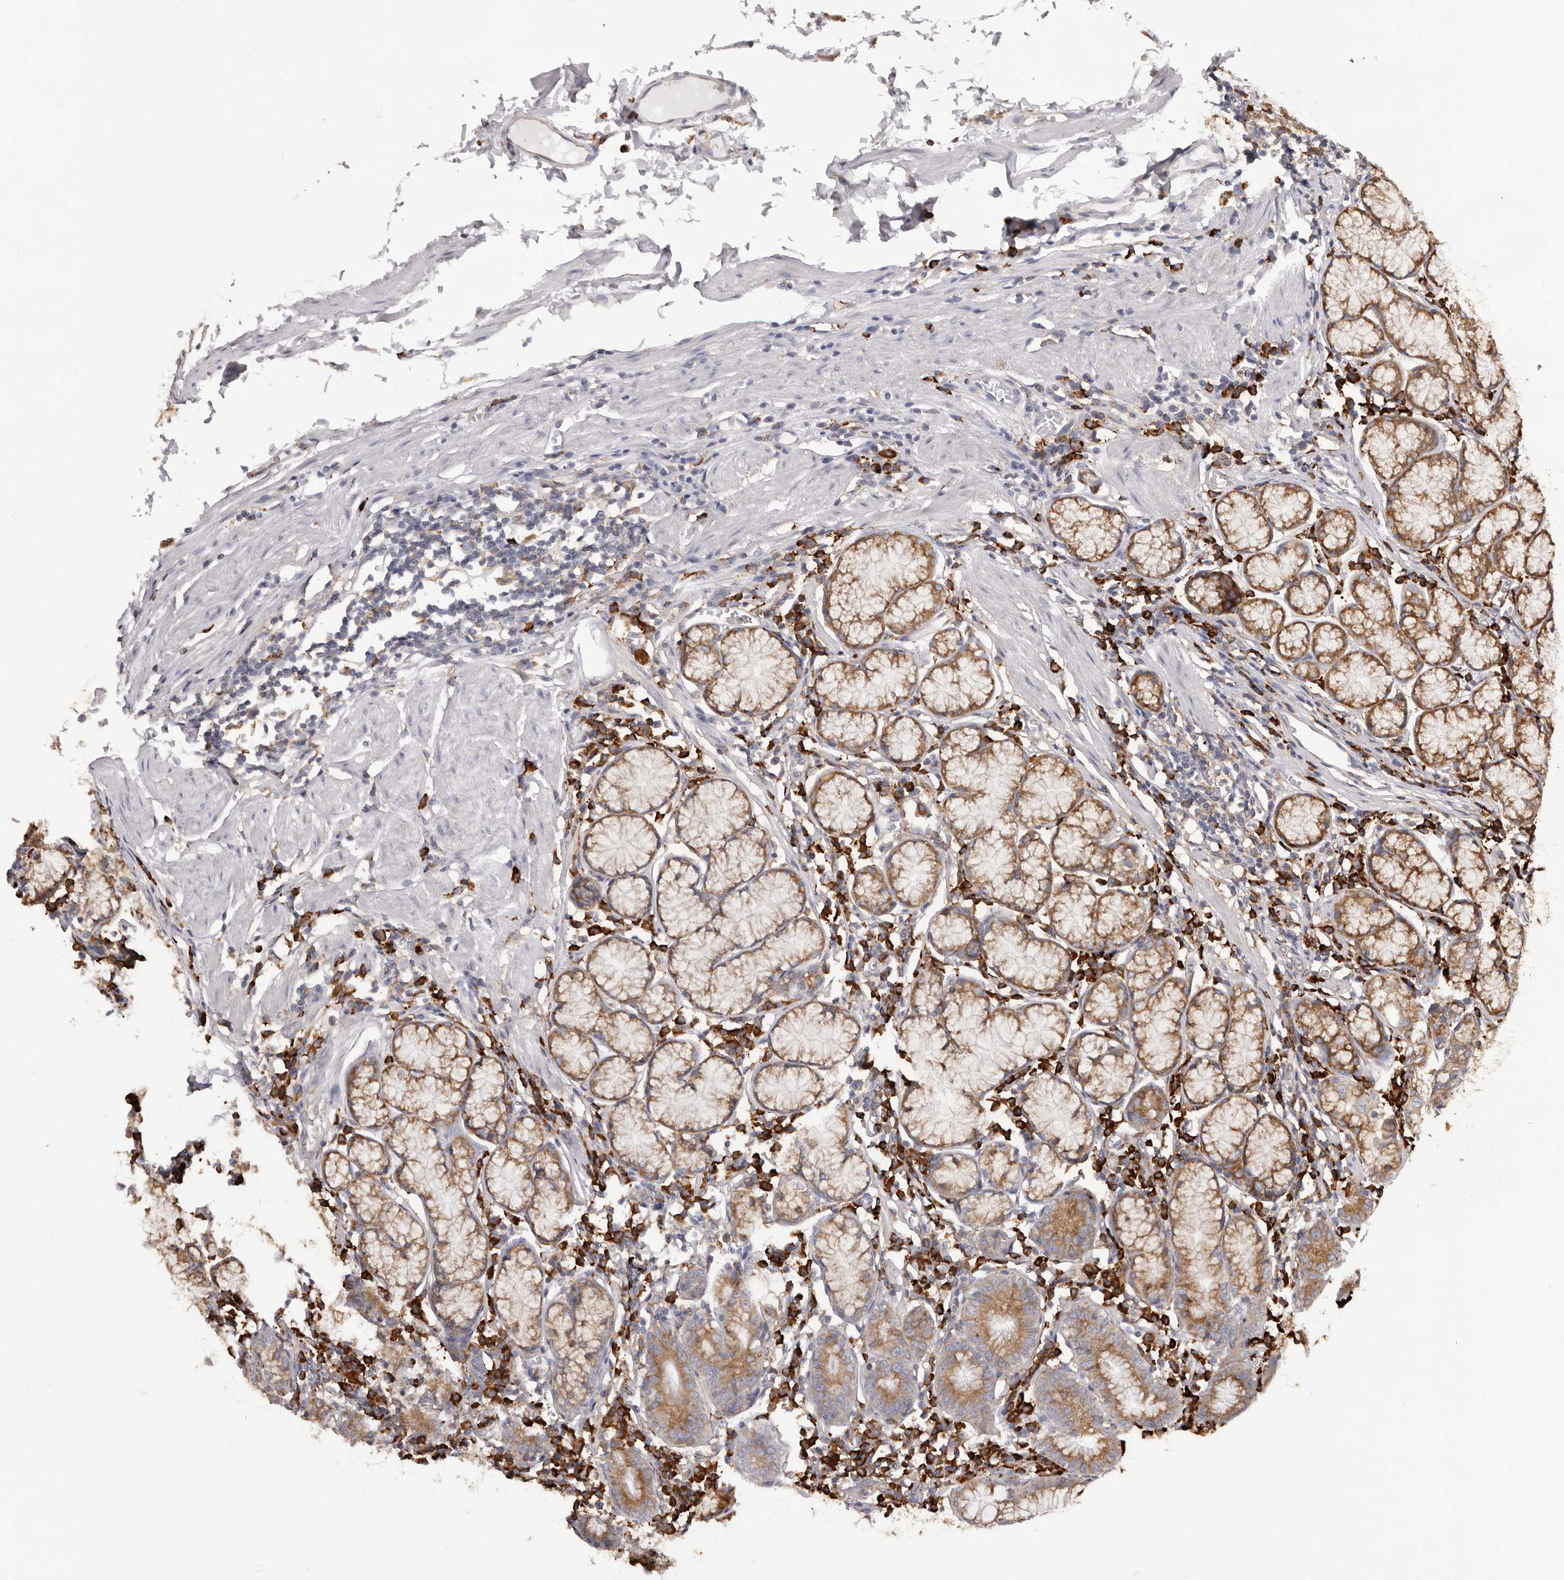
{"staining": {"intensity": "strong", "quantity": ">75%", "location": "cytoplasmic/membranous"}, "tissue": "stomach", "cell_type": "Glandular cells", "image_type": "normal", "snomed": [{"axis": "morphology", "description": "Normal tissue, NOS"}, {"axis": "topography", "description": "Stomach"}], "caption": "Unremarkable stomach was stained to show a protein in brown. There is high levels of strong cytoplasmic/membranous expression in approximately >75% of glandular cells.", "gene": "QRSL1", "patient": {"sex": "male", "age": 55}}